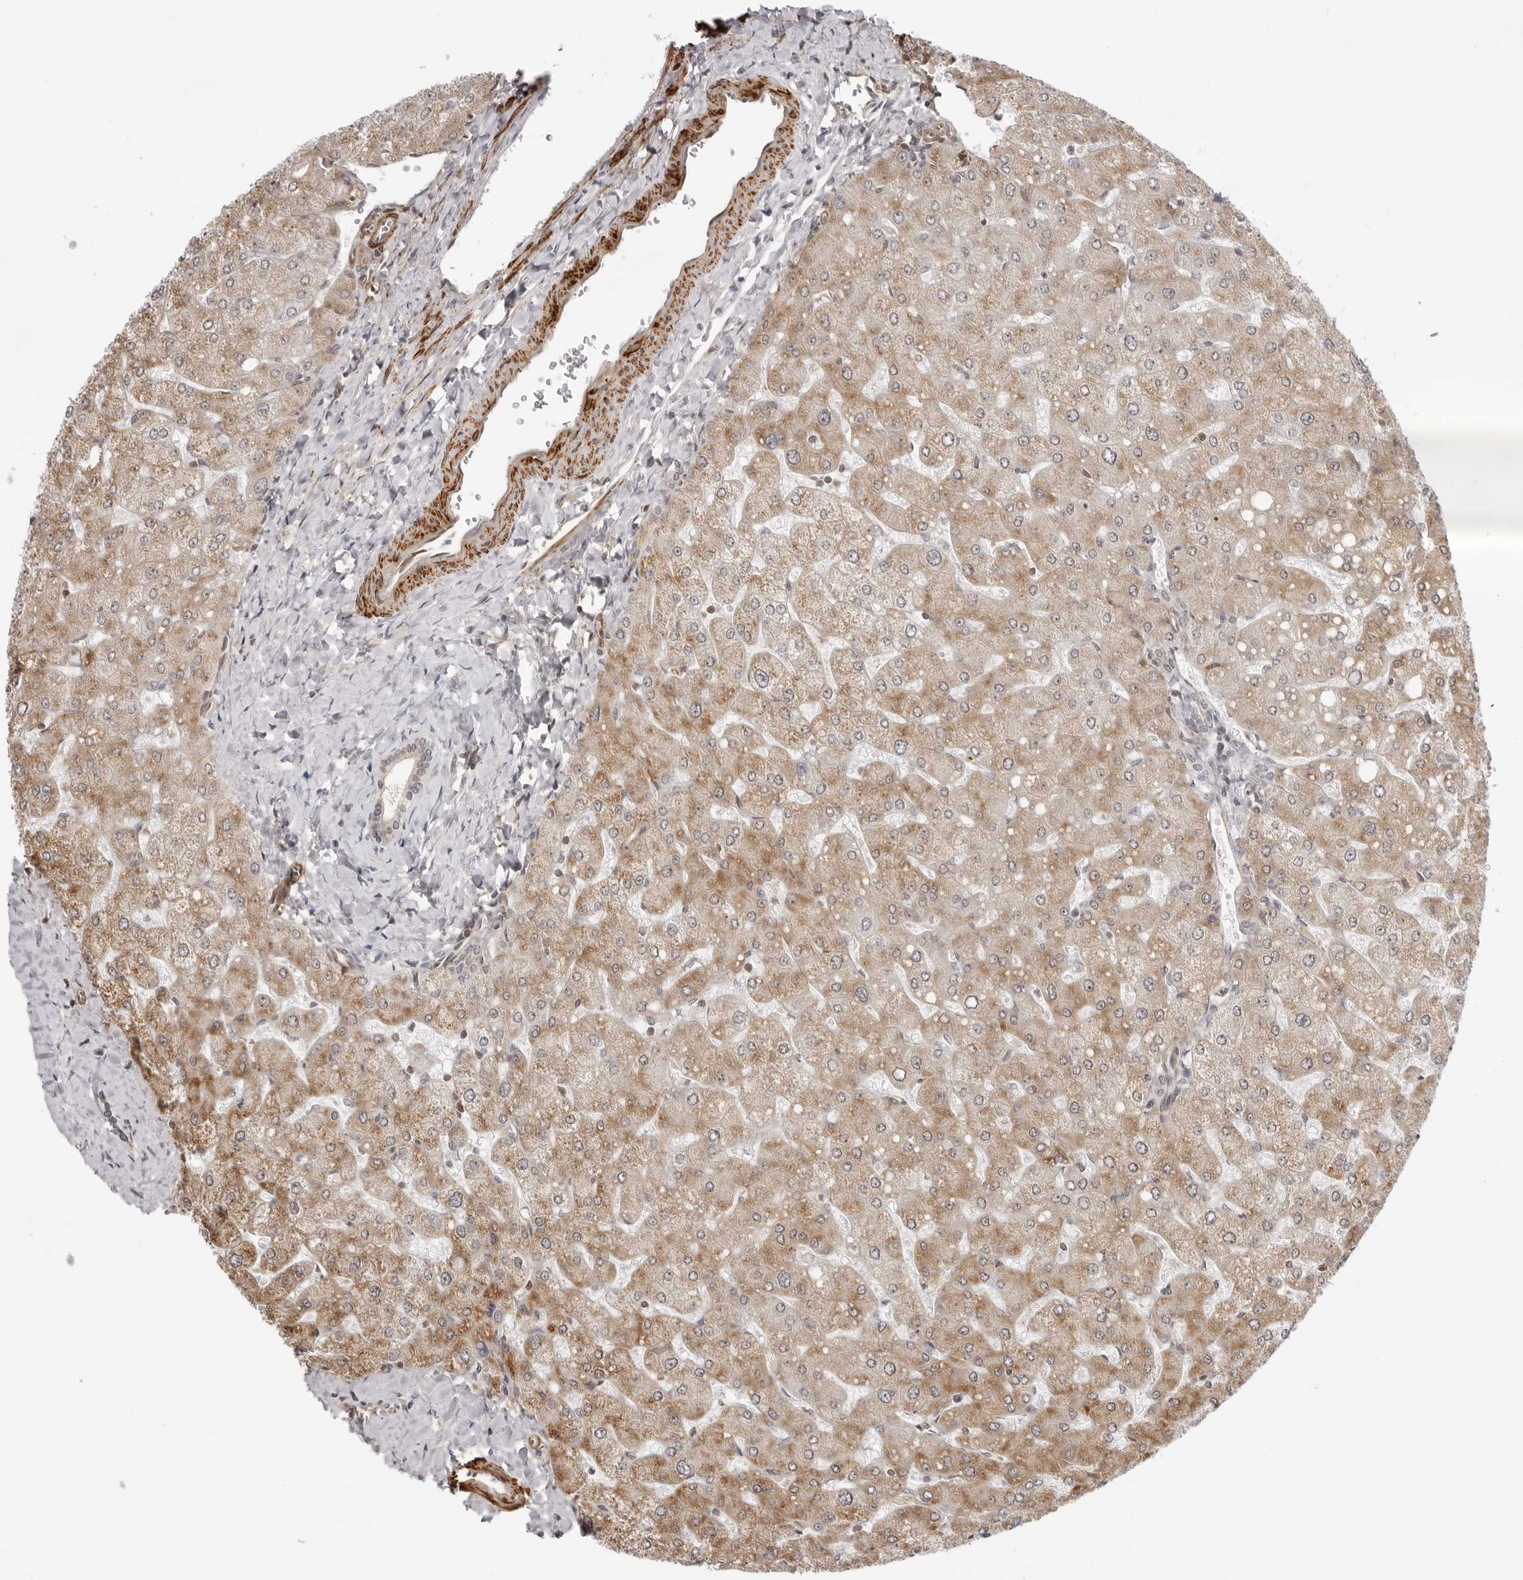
{"staining": {"intensity": "weak", "quantity": "<25%", "location": "cytoplasmic/membranous"}, "tissue": "liver", "cell_type": "Cholangiocytes", "image_type": "normal", "snomed": [{"axis": "morphology", "description": "Normal tissue, NOS"}, {"axis": "topography", "description": "Liver"}], "caption": "Immunohistochemistry photomicrograph of benign human liver stained for a protein (brown), which shows no positivity in cholangiocytes.", "gene": "UNK", "patient": {"sex": "male", "age": 55}}